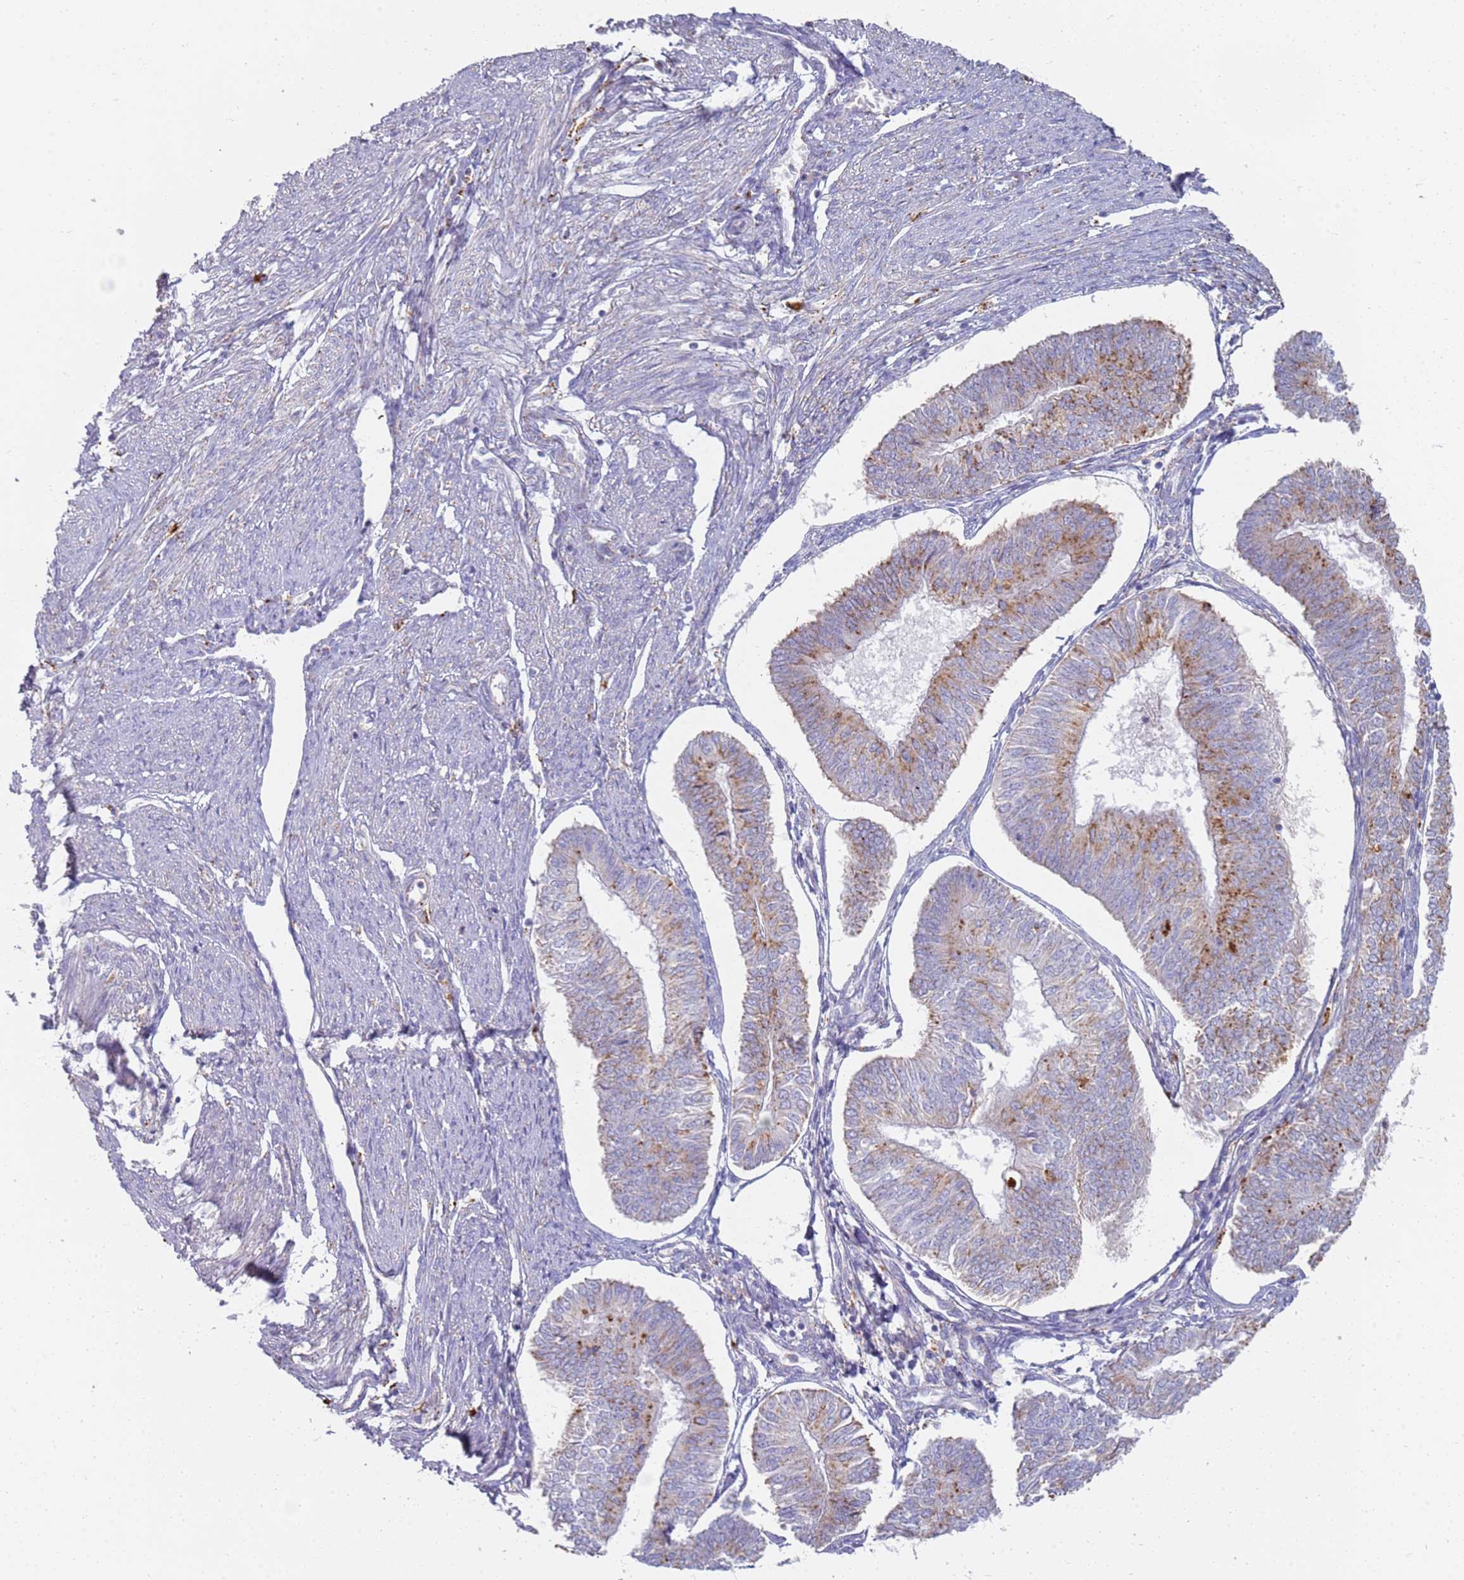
{"staining": {"intensity": "moderate", "quantity": "25%-75%", "location": "cytoplasmic/membranous"}, "tissue": "endometrial cancer", "cell_type": "Tumor cells", "image_type": "cancer", "snomed": [{"axis": "morphology", "description": "Adenocarcinoma, NOS"}, {"axis": "topography", "description": "Endometrium"}], "caption": "This is an image of IHC staining of adenocarcinoma (endometrial), which shows moderate expression in the cytoplasmic/membranous of tumor cells.", "gene": "TMEM229B", "patient": {"sex": "female", "age": 58}}